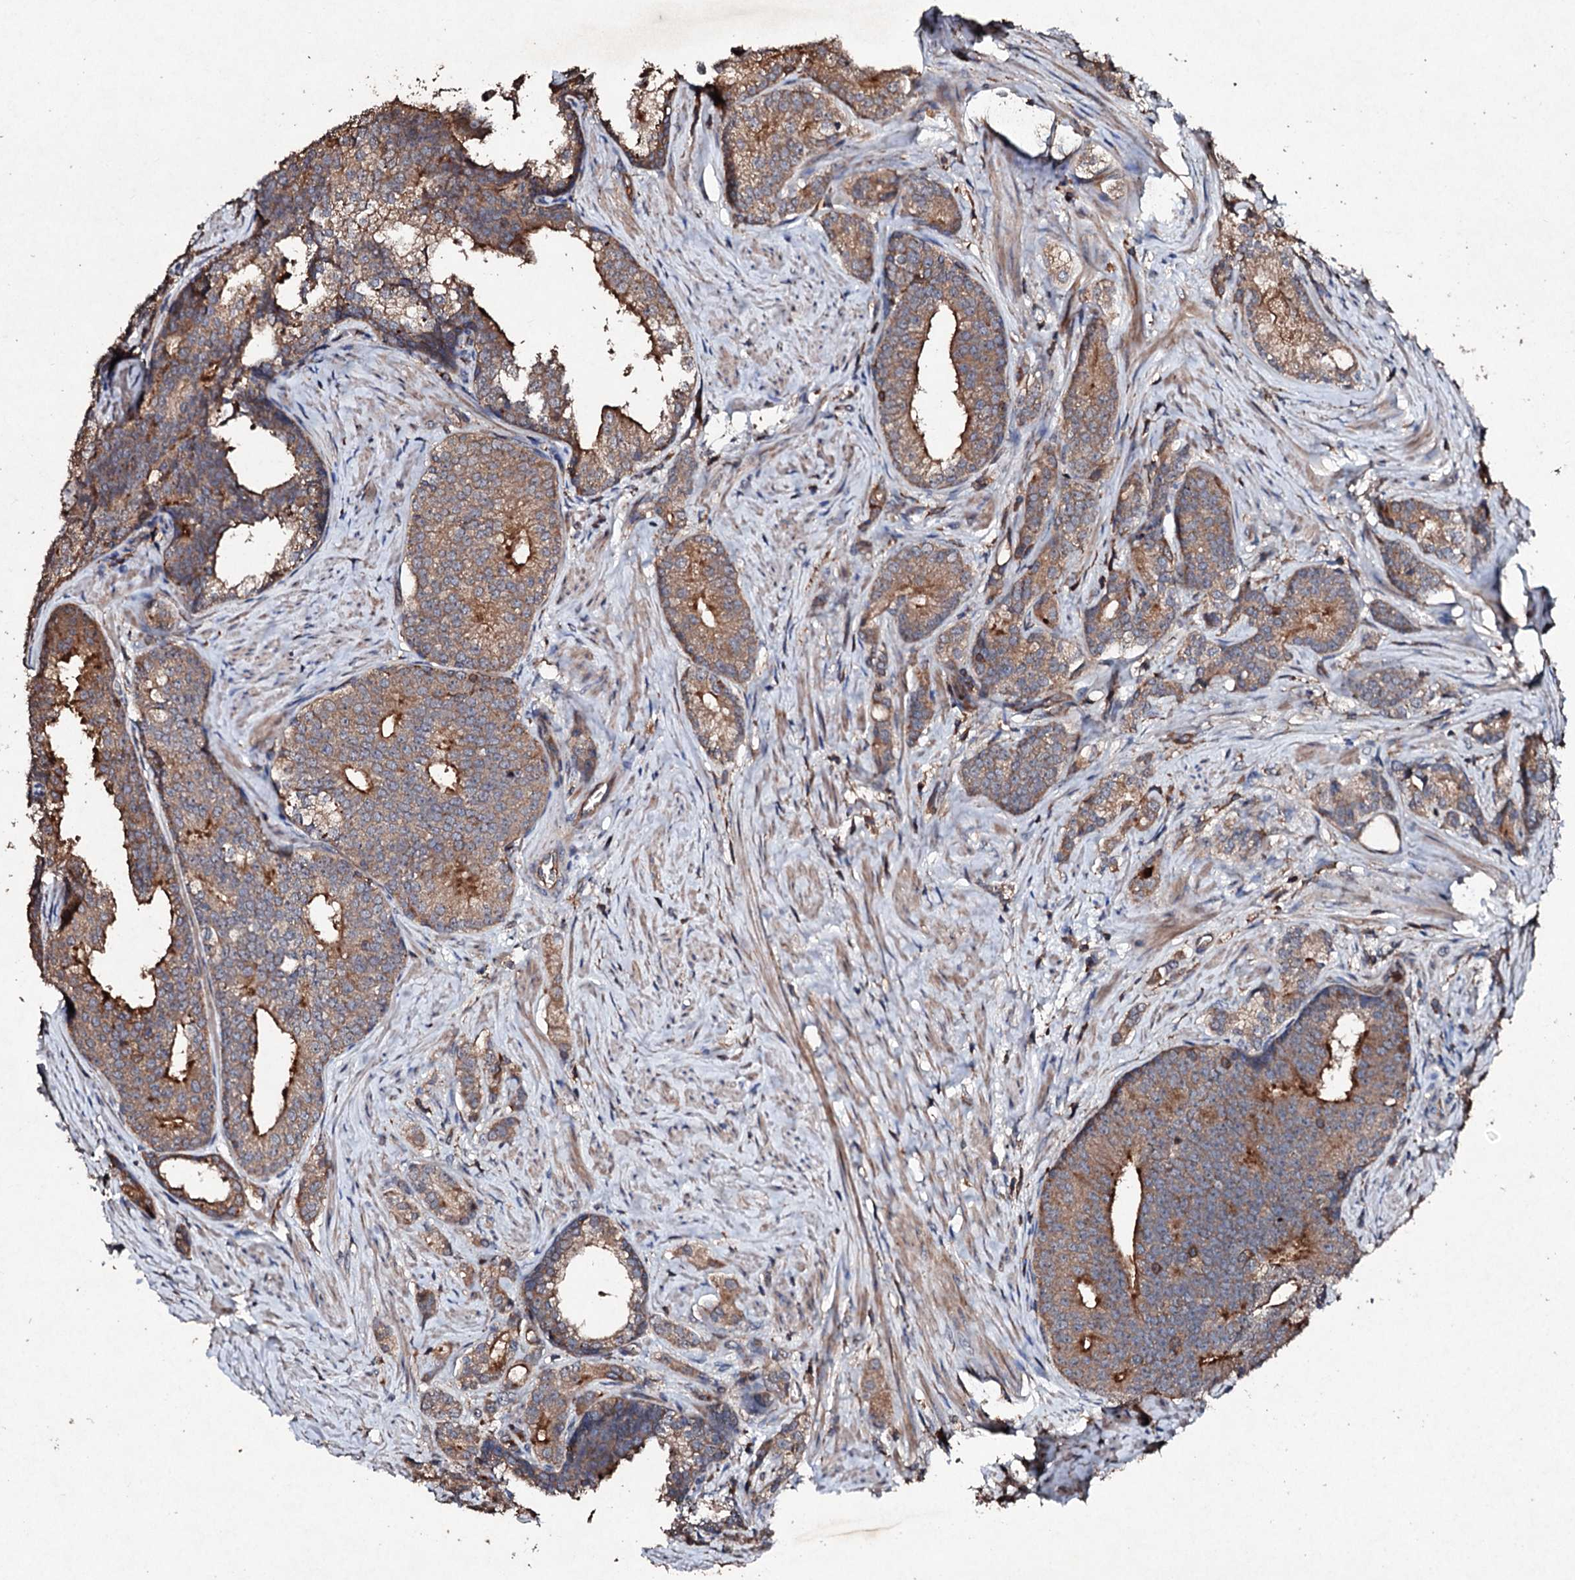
{"staining": {"intensity": "moderate", "quantity": "25%-75%", "location": "cytoplasmic/membranous"}, "tissue": "prostate cancer", "cell_type": "Tumor cells", "image_type": "cancer", "snomed": [{"axis": "morphology", "description": "Adenocarcinoma, Low grade"}, {"axis": "topography", "description": "Prostate"}], "caption": "This is an image of IHC staining of prostate cancer, which shows moderate staining in the cytoplasmic/membranous of tumor cells.", "gene": "KERA", "patient": {"sex": "male", "age": 71}}